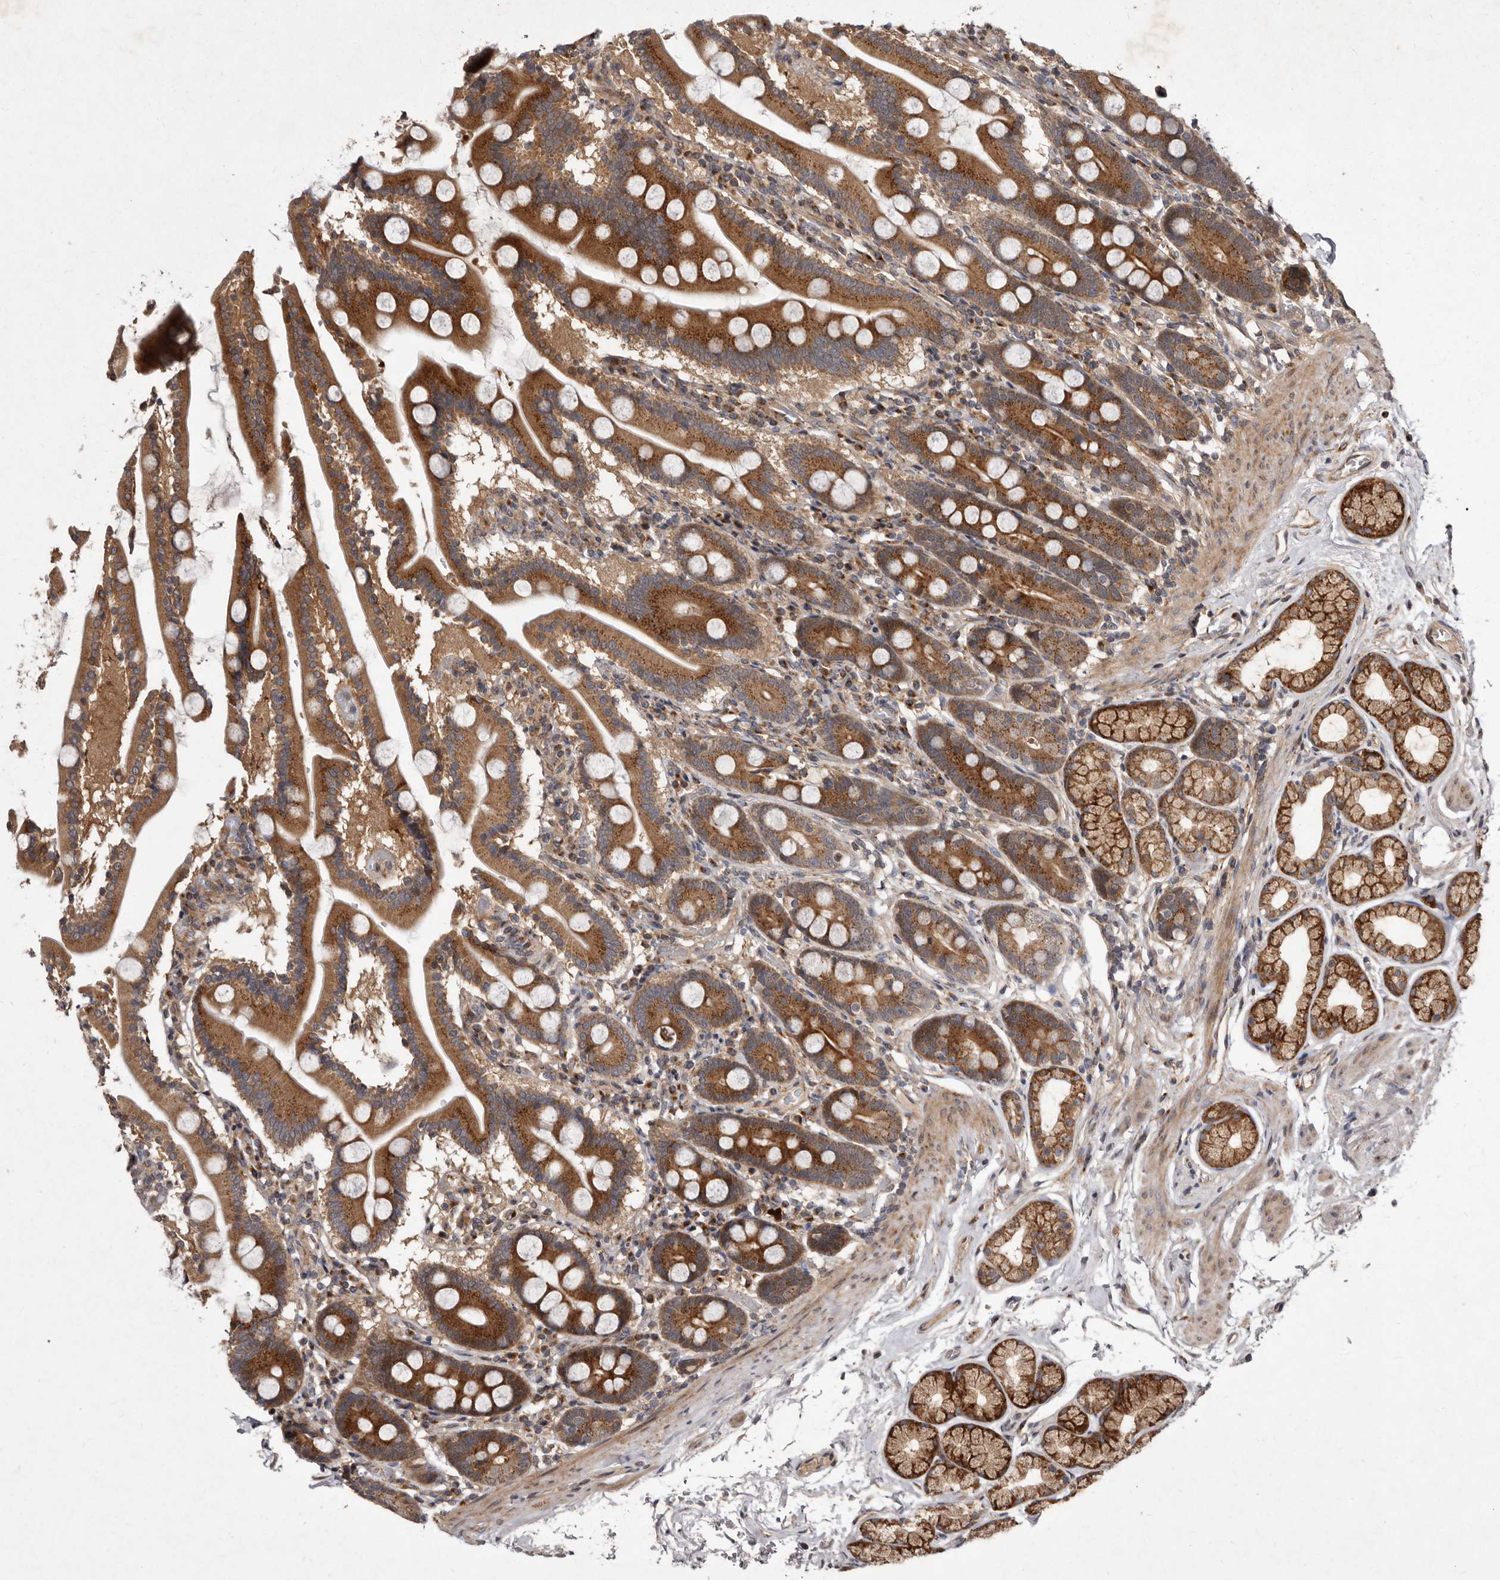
{"staining": {"intensity": "strong", "quantity": ">75%", "location": "cytoplasmic/membranous"}, "tissue": "duodenum", "cell_type": "Glandular cells", "image_type": "normal", "snomed": [{"axis": "morphology", "description": "Normal tissue, NOS"}, {"axis": "topography", "description": "Duodenum"}], "caption": "The micrograph demonstrates immunohistochemical staining of normal duodenum. There is strong cytoplasmic/membranous staining is seen in approximately >75% of glandular cells. (DAB (3,3'-diaminobenzidine) IHC with brightfield microscopy, high magnification).", "gene": "FLAD1", "patient": {"sex": "male", "age": 55}}